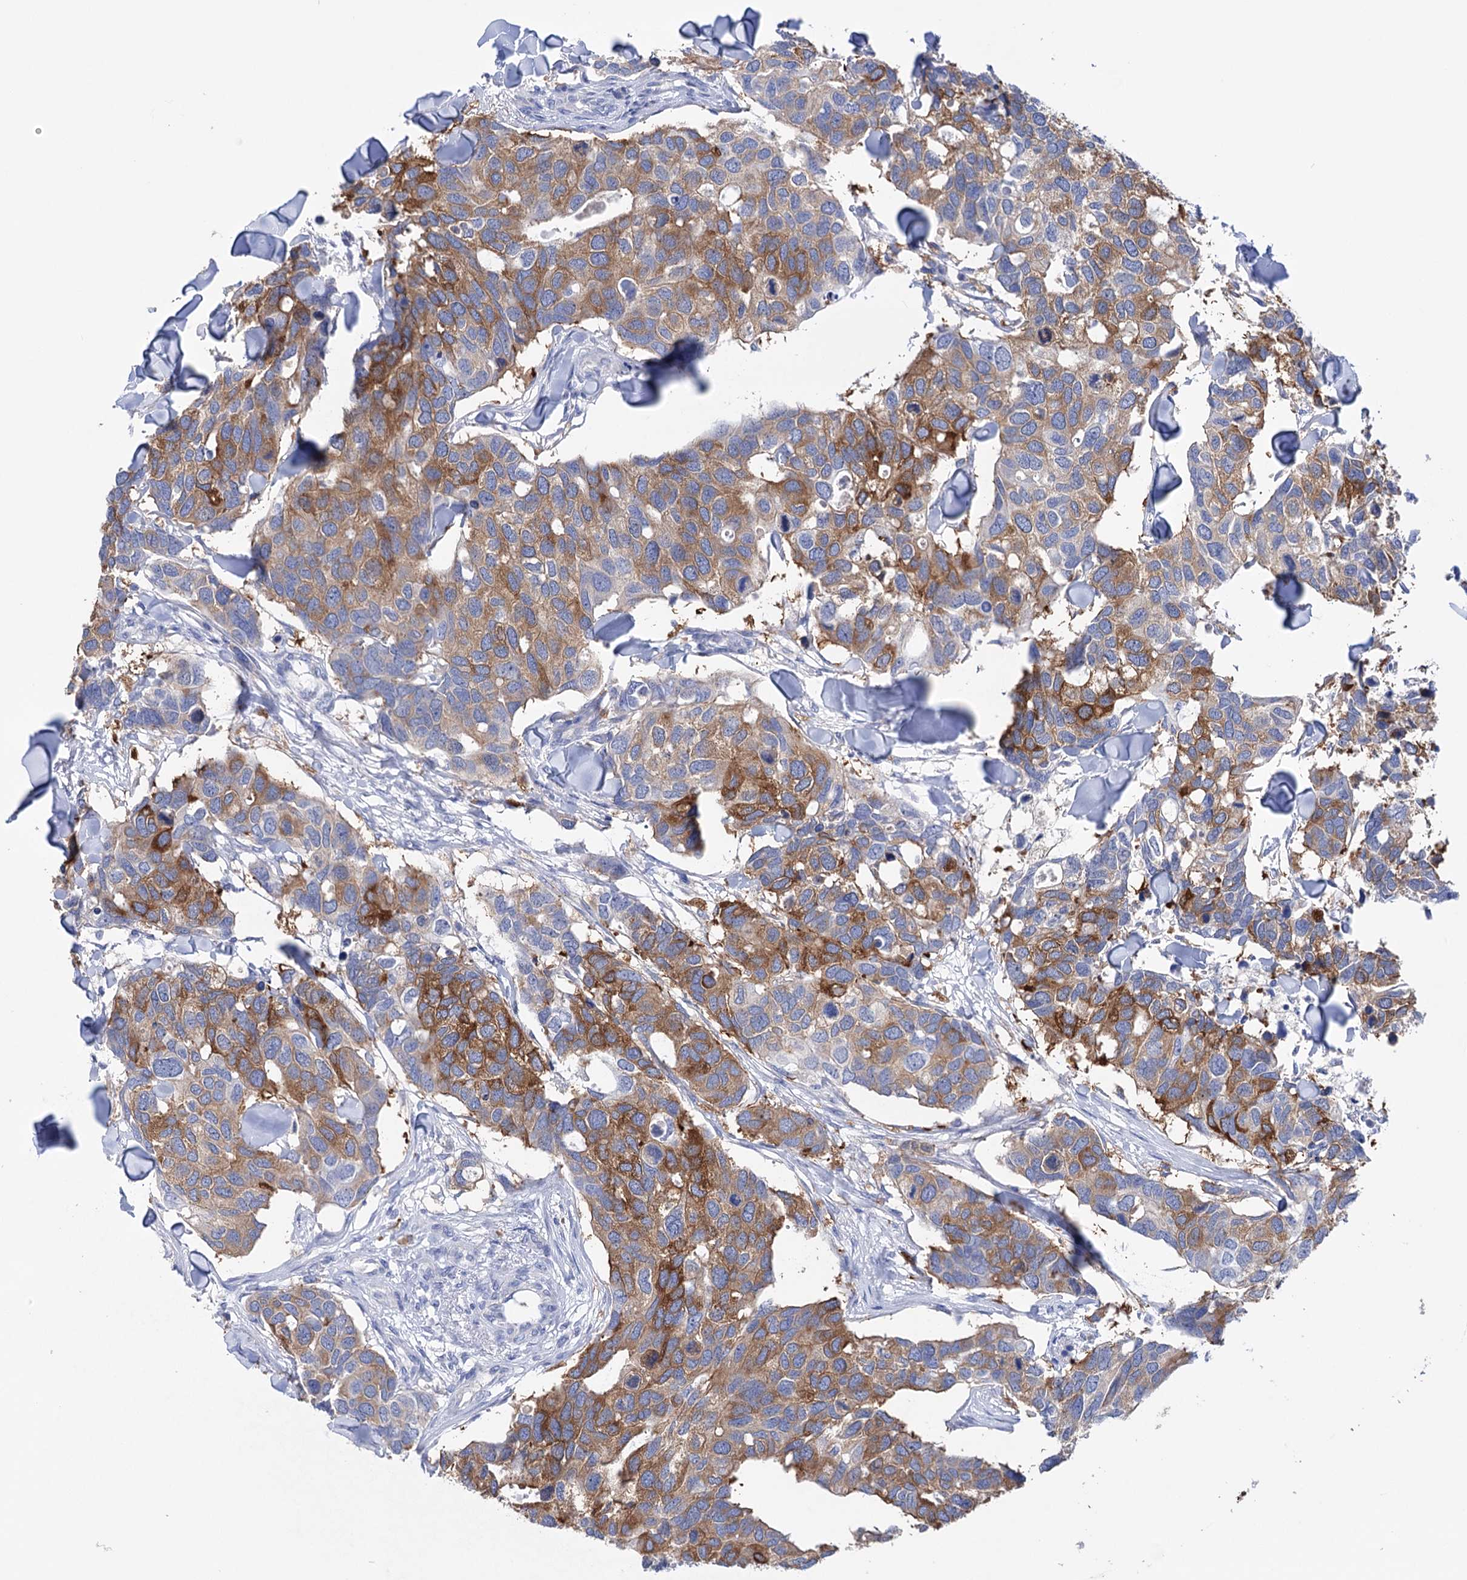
{"staining": {"intensity": "strong", "quantity": ">75%", "location": "cytoplasmic/membranous"}, "tissue": "breast cancer", "cell_type": "Tumor cells", "image_type": "cancer", "snomed": [{"axis": "morphology", "description": "Duct carcinoma"}, {"axis": "topography", "description": "Breast"}], "caption": "Immunohistochemical staining of human breast cancer reveals high levels of strong cytoplasmic/membranous staining in approximately >75% of tumor cells.", "gene": "BBS4", "patient": {"sex": "female", "age": 83}}